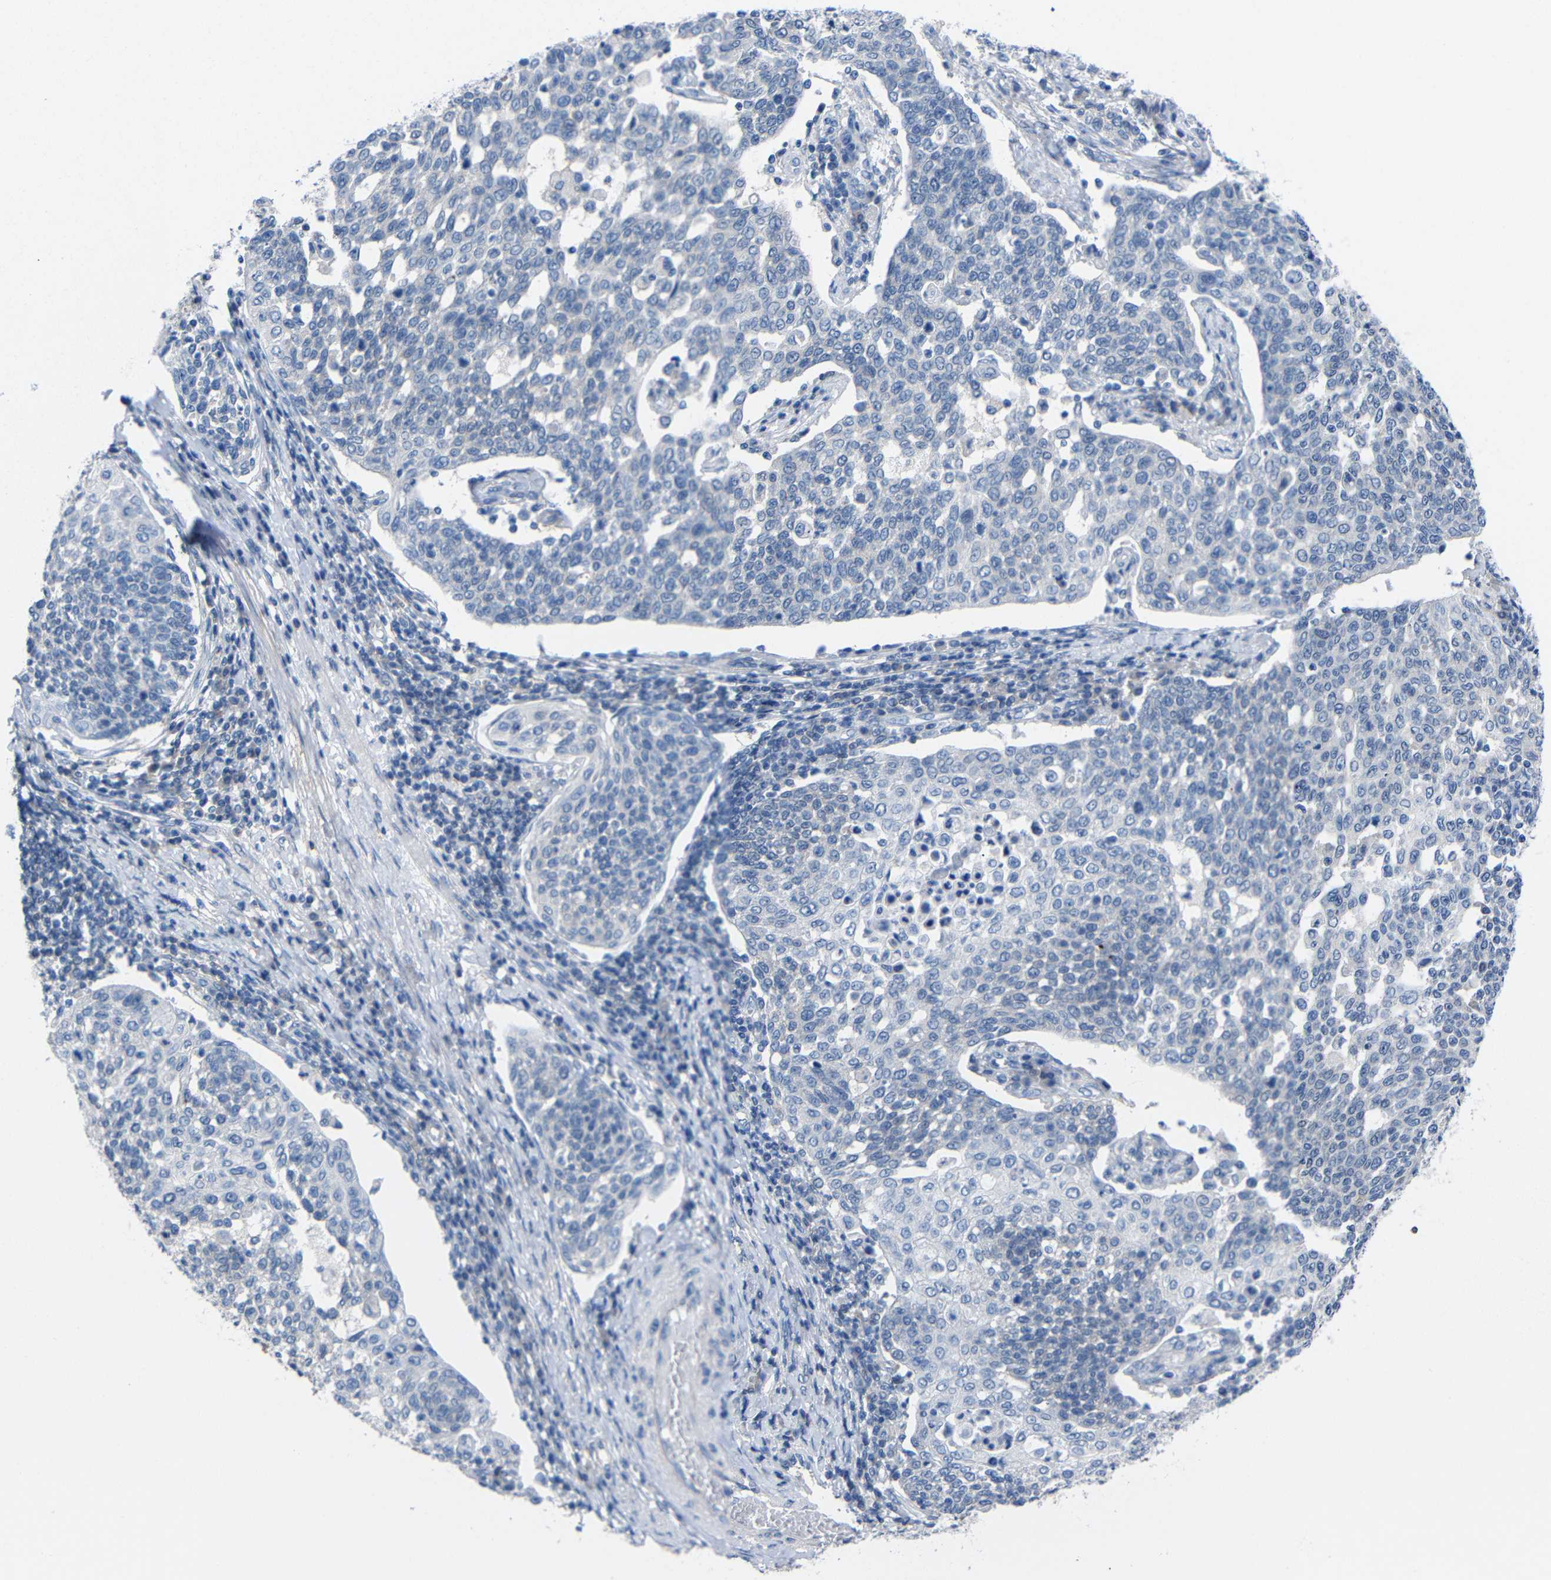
{"staining": {"intensity": "negative", "quantity": "none", "location": "none"}, "tissue": "cervical cancer", "cell_type": "Tumor cells", "image_type": "cancer", "snomed": [{"axis": "morphology", "description": "Squamous cell carcinoma, NOS"}, {"axis": "topography", "description": "Cervix"}], "caption": "A micrograph of cervical cancer stained for a protein shows no brown staining in tumor cells.", "gene": "PEBP1", "patient": {"sex": "female", "age": 34}}